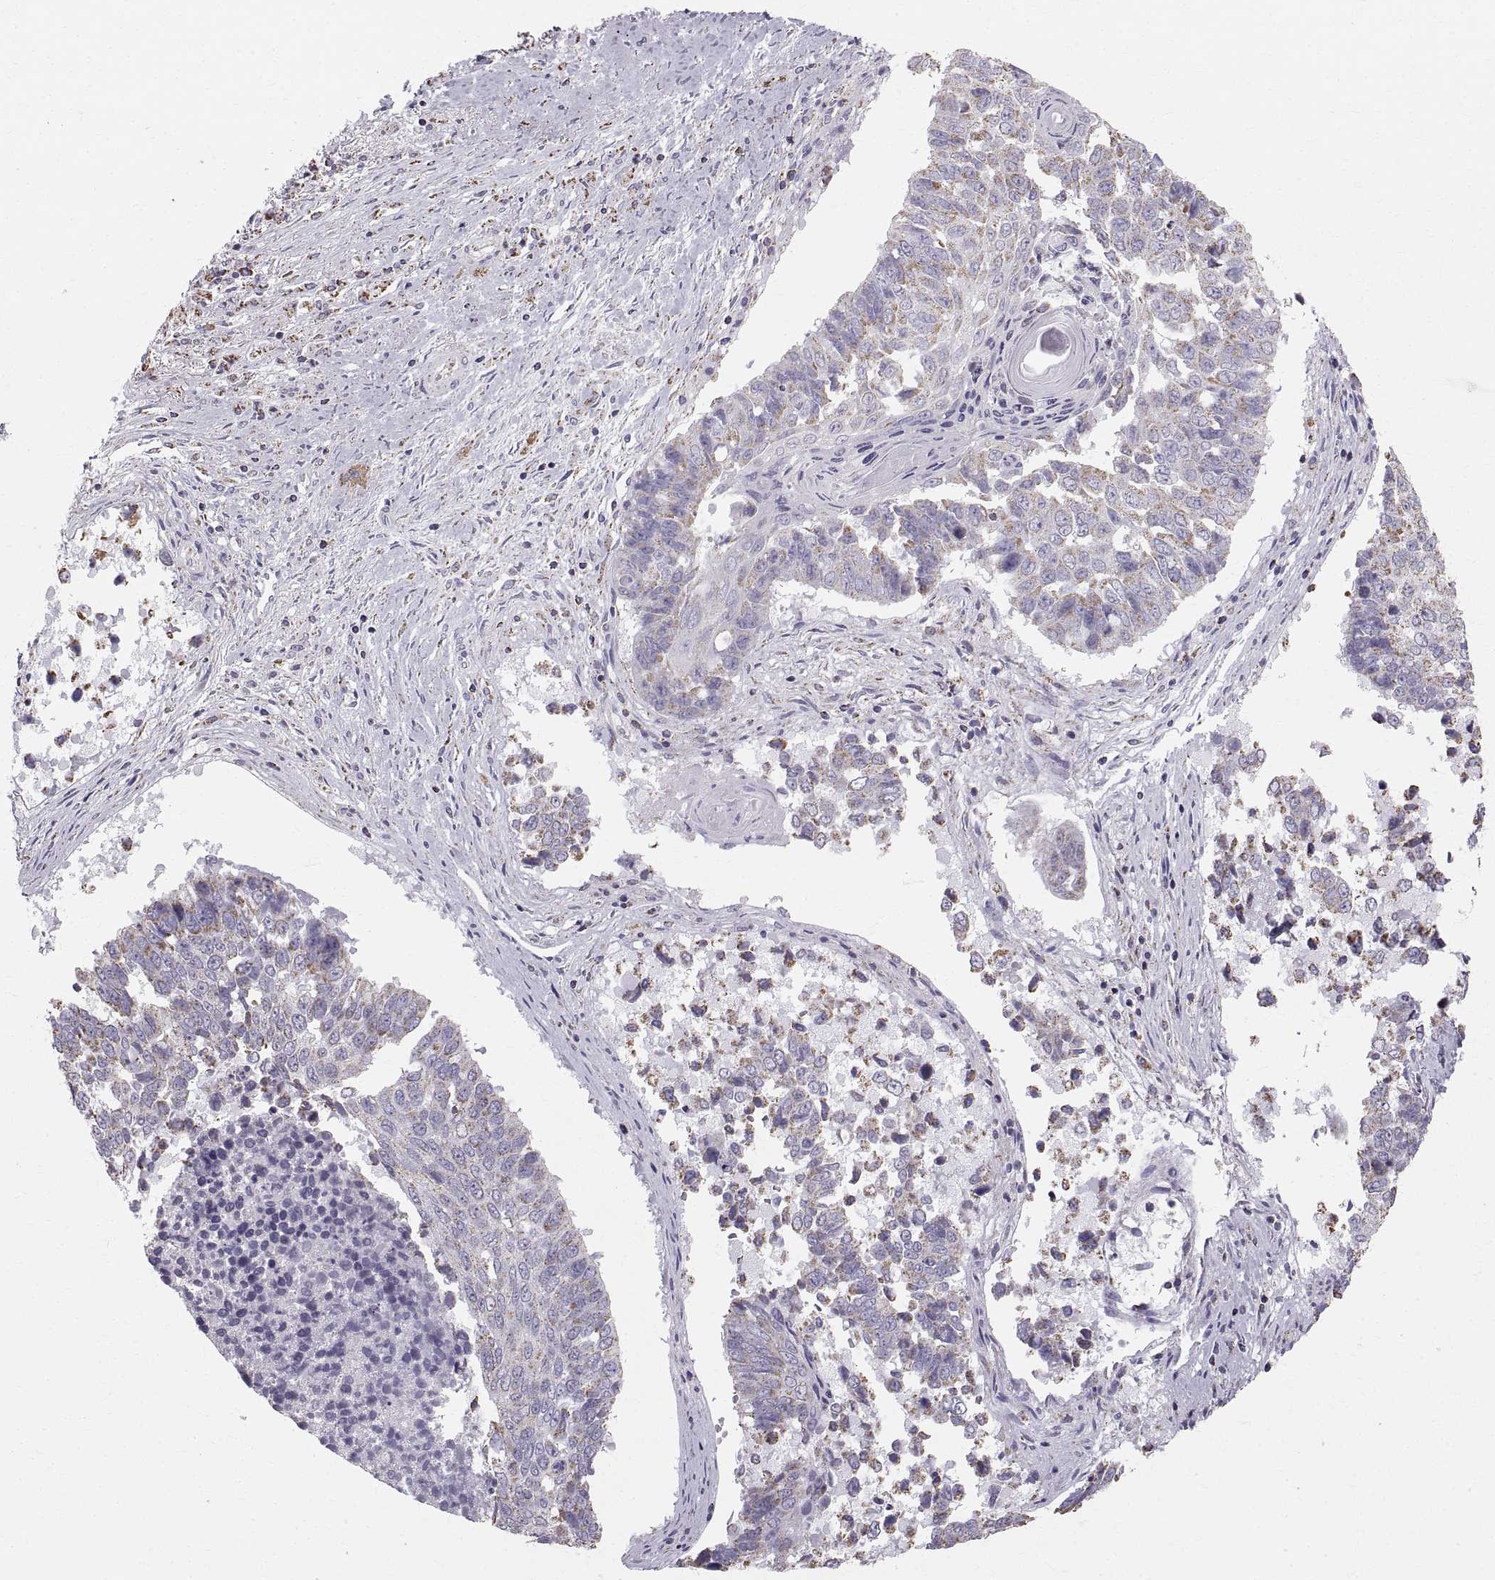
{"staining": {"intensity": "weak", "quantity": "25%-75%", "location": "cytoplasmic/membranous"}, "tissue": "lung cancer", "cell_type": "Tumor cells", "image_type": "cancer", "snomed": [{"axis": "morphology", "description": "Squamous cell carcinoma, NOS"}, {"axis": "topography", "description": "Lung"}], "caption": "A brown stain shows weak cytoplasmic/membranous staining of a protein in lung squamous cell carcinoma tumor cells. Using DAB (3,3'-diaminobenzidine) (brown) and hematoxylin (blue) stains, captured at high magnification using brightfield microscopy.", "gene": "STMND1", "patient": {"sex": "male", "age": 73}}